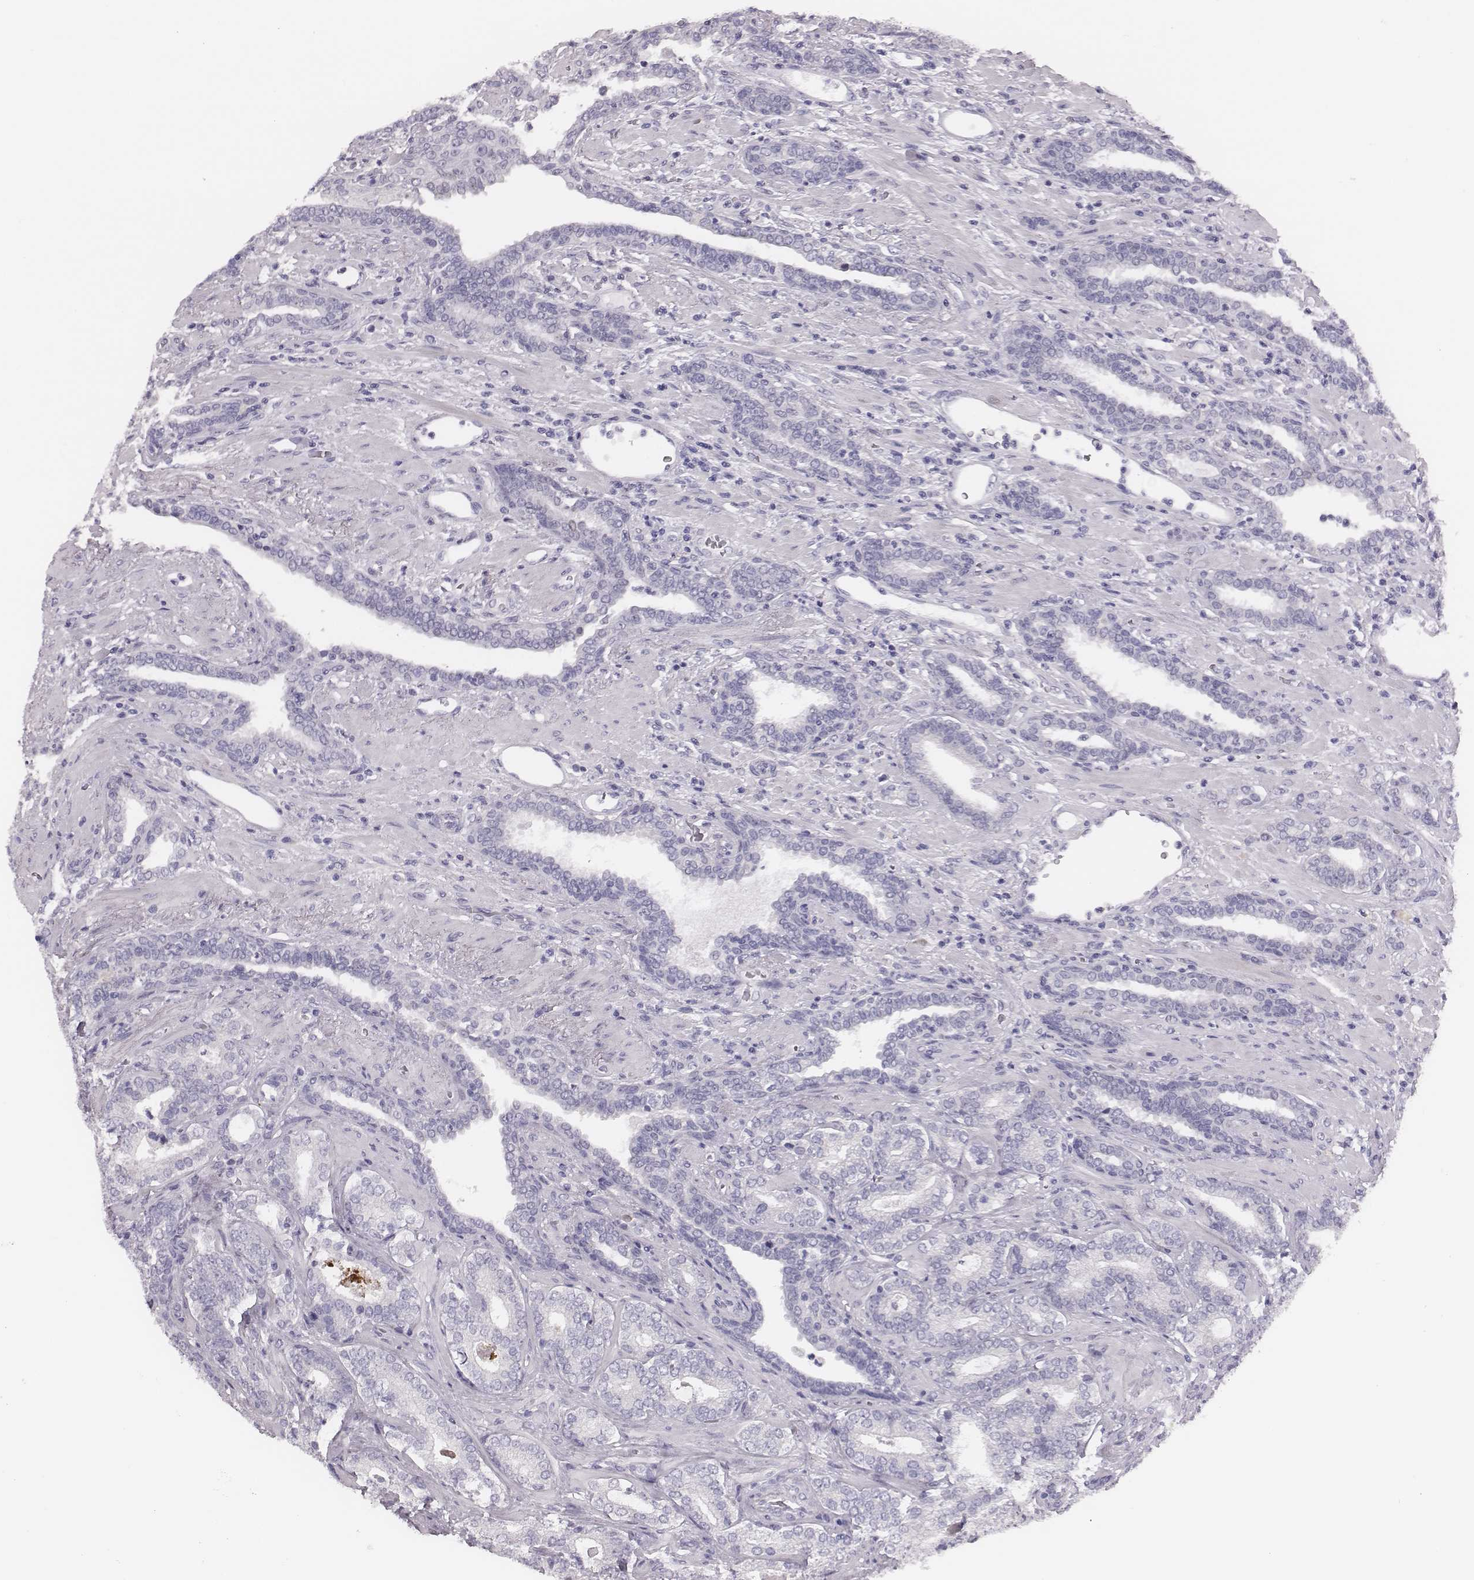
{"staining": {"intensity": "negative", "quantity": "none", "location": "none"}, "tissue": "prostate cancer", "cell_type": "Tumor cells", "image_type": "cancer", "snomed": [{"axis": "morphology", "description": "Adenocarcinoma, Low grade"}, {"axis": "topography", "description": "Prostate"}], "caption": "Immunohistochemistry of human prostate cancer reveals no expression in tumor cells. (DAB (3,3'-diaminobenzidine) immunohistochemistry (IHC) with hematoxylin counter stain).", "gene": "ADGRF4", "patient": {"sex": "male", "age": 61}}